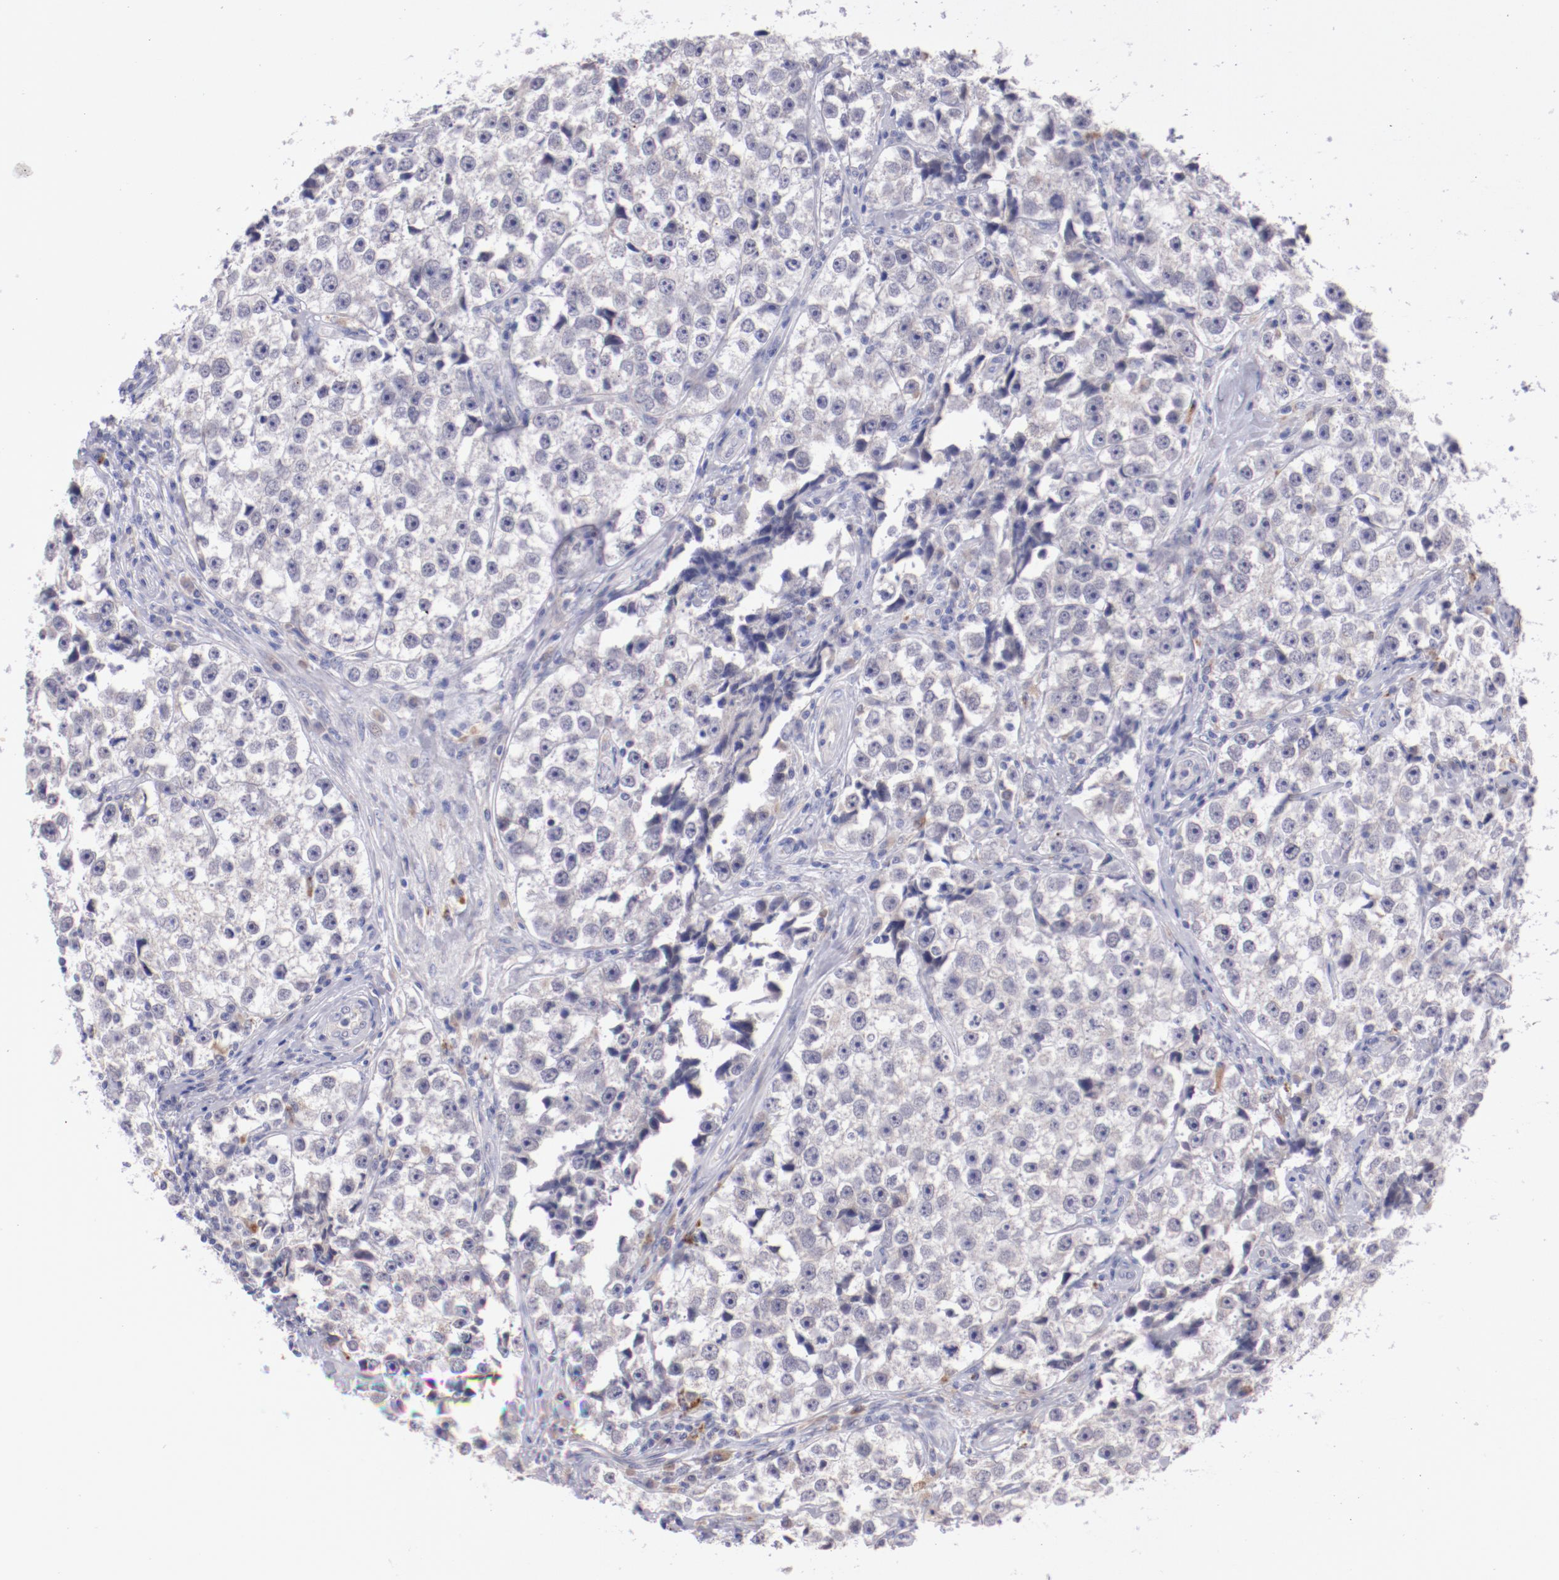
{"staining": {"intensity": "negative", "quantity": "none", "location": "none"}, "tissue": "testis cancer", "cell_type": "Tumor cells", "image_type": "cancer", "snomed": [{"axis": "morphology", "description": "Seminoma, NOS"}, {"axis": "topography", "description": "Testis"}], "caption": "This photomicrograph is of seminoma (testis) stained with immunohistochemistry to label a protein in brown with the nuclei are counter-stained blue. There is no positivity in tumor cells. (Stains: DAB (3,3'-diaminobenzidine) immunohistochemistry with hematoxylin counter stain, Microscopy: brightfield microscopy at high magnification).", "gene": "TRAF3", "patient": {"sex": "male", "age": 32}}